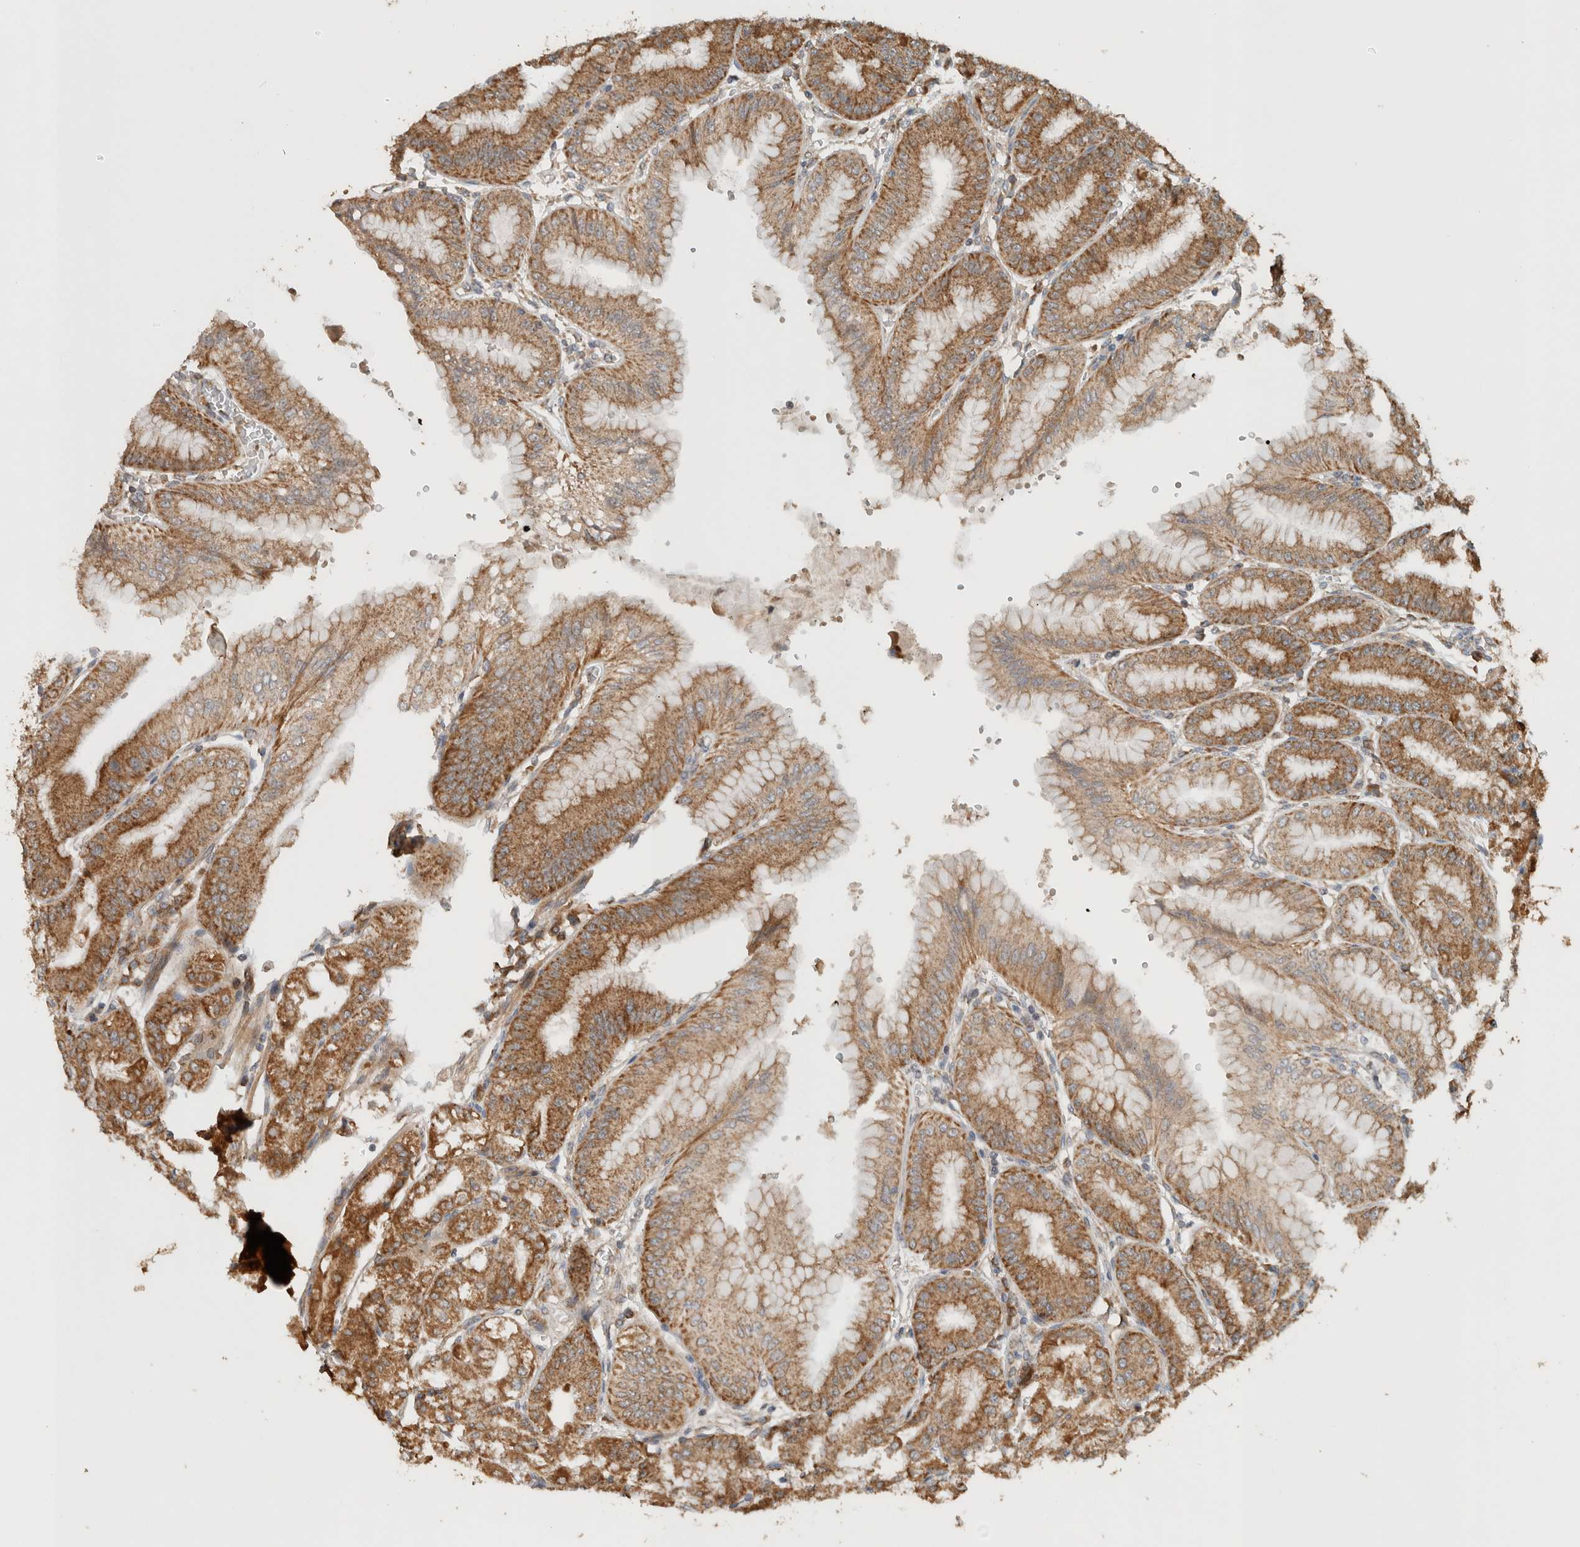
{"staining": {"intensity": "strong", "quantity": ">75%", "location": "cytoplasmic/membranous"}, "tissue": "stomach", "cell_type": "Glandular cells", "image_type": "normal", "snomed": [{"axis": "morphology", "description": "Normal tissue, NOS"}, {"axis": "topography", "description": "Stomach, lower"}], "caption": "The immunohistochemical stain shows strong cytoplasmic/membranous staining in glandular cells of unremarkable stomach.", "gene": "EIF2B3", "patient": {"sex": "male", "age": 71}}